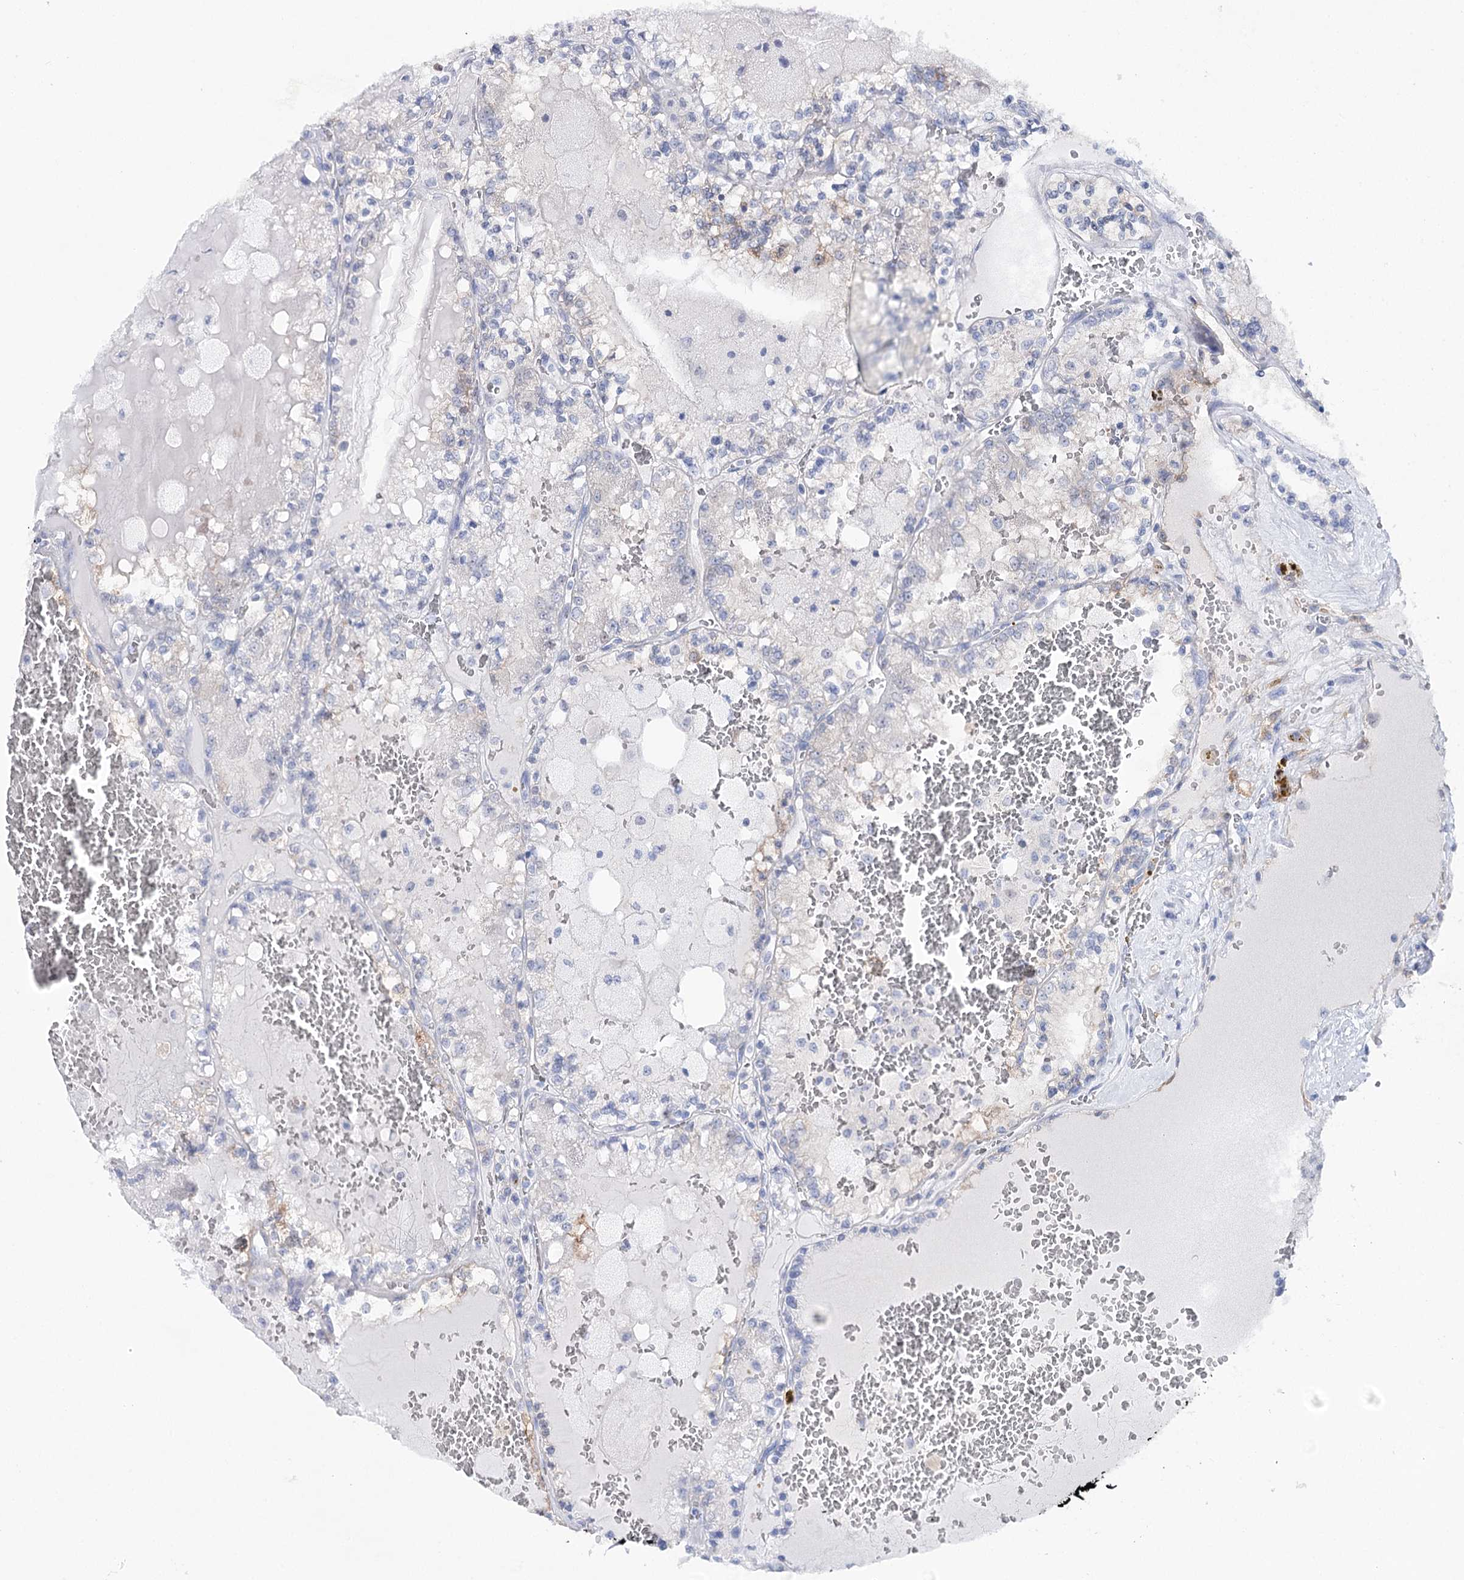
{"staining": {"intensity": "negative", "quantity": "none", "location": "none"}, "tissue": "renal cancer", "cell_type": "Tumor cells", "image_type": "cancer", "snomed": [{"axis": "morphology", "description": "Adenocarcinoma, NOS"}, {"axis": "topography", "description": "Kidney"}], "caption": "DAB (3,3'-diaminobenzidine) immunohistochemical staining of renal adenocarcinoma shows no significant positivity in tumor cells.", "gene": "UGDH", "patient": {"sex": "female", "age": 56}}